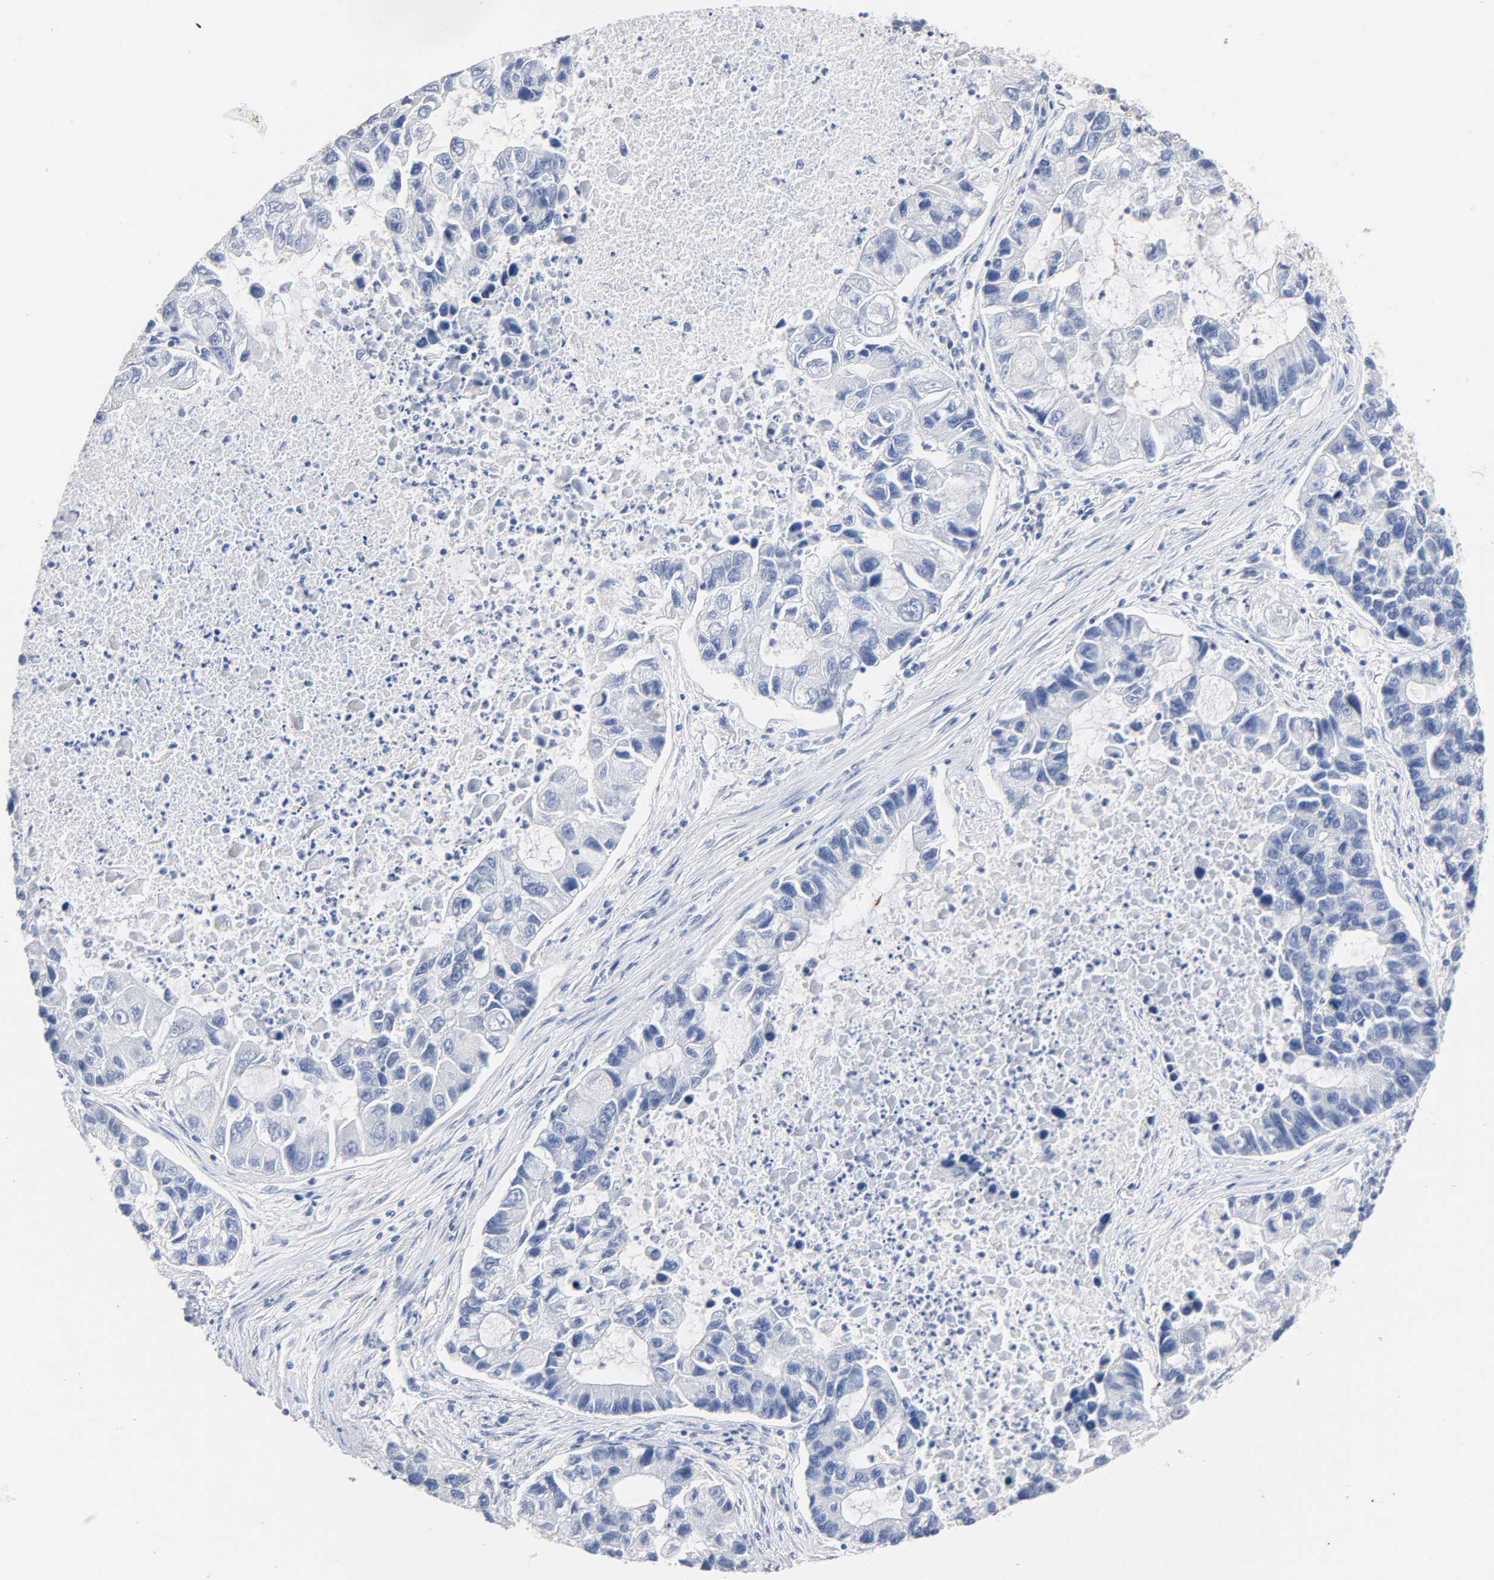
{"staining": {"intensity": "negative", "quantity": "none", "location": "none"}, "tissue": "lung cancer", "cell_type": "Tumor cells", "image_type": "cancer", "snomed": [{"axis": "morphology", "description": "Adenocarcinoma, NOS"}, {"axis": "topography", "description": "Lung"}], "caption": "An image of lung cancer stained for a protein reveals no brown staining in tumor cells.", "gene": "MALT1", "patient": {"sex": "female", "age": 51}}